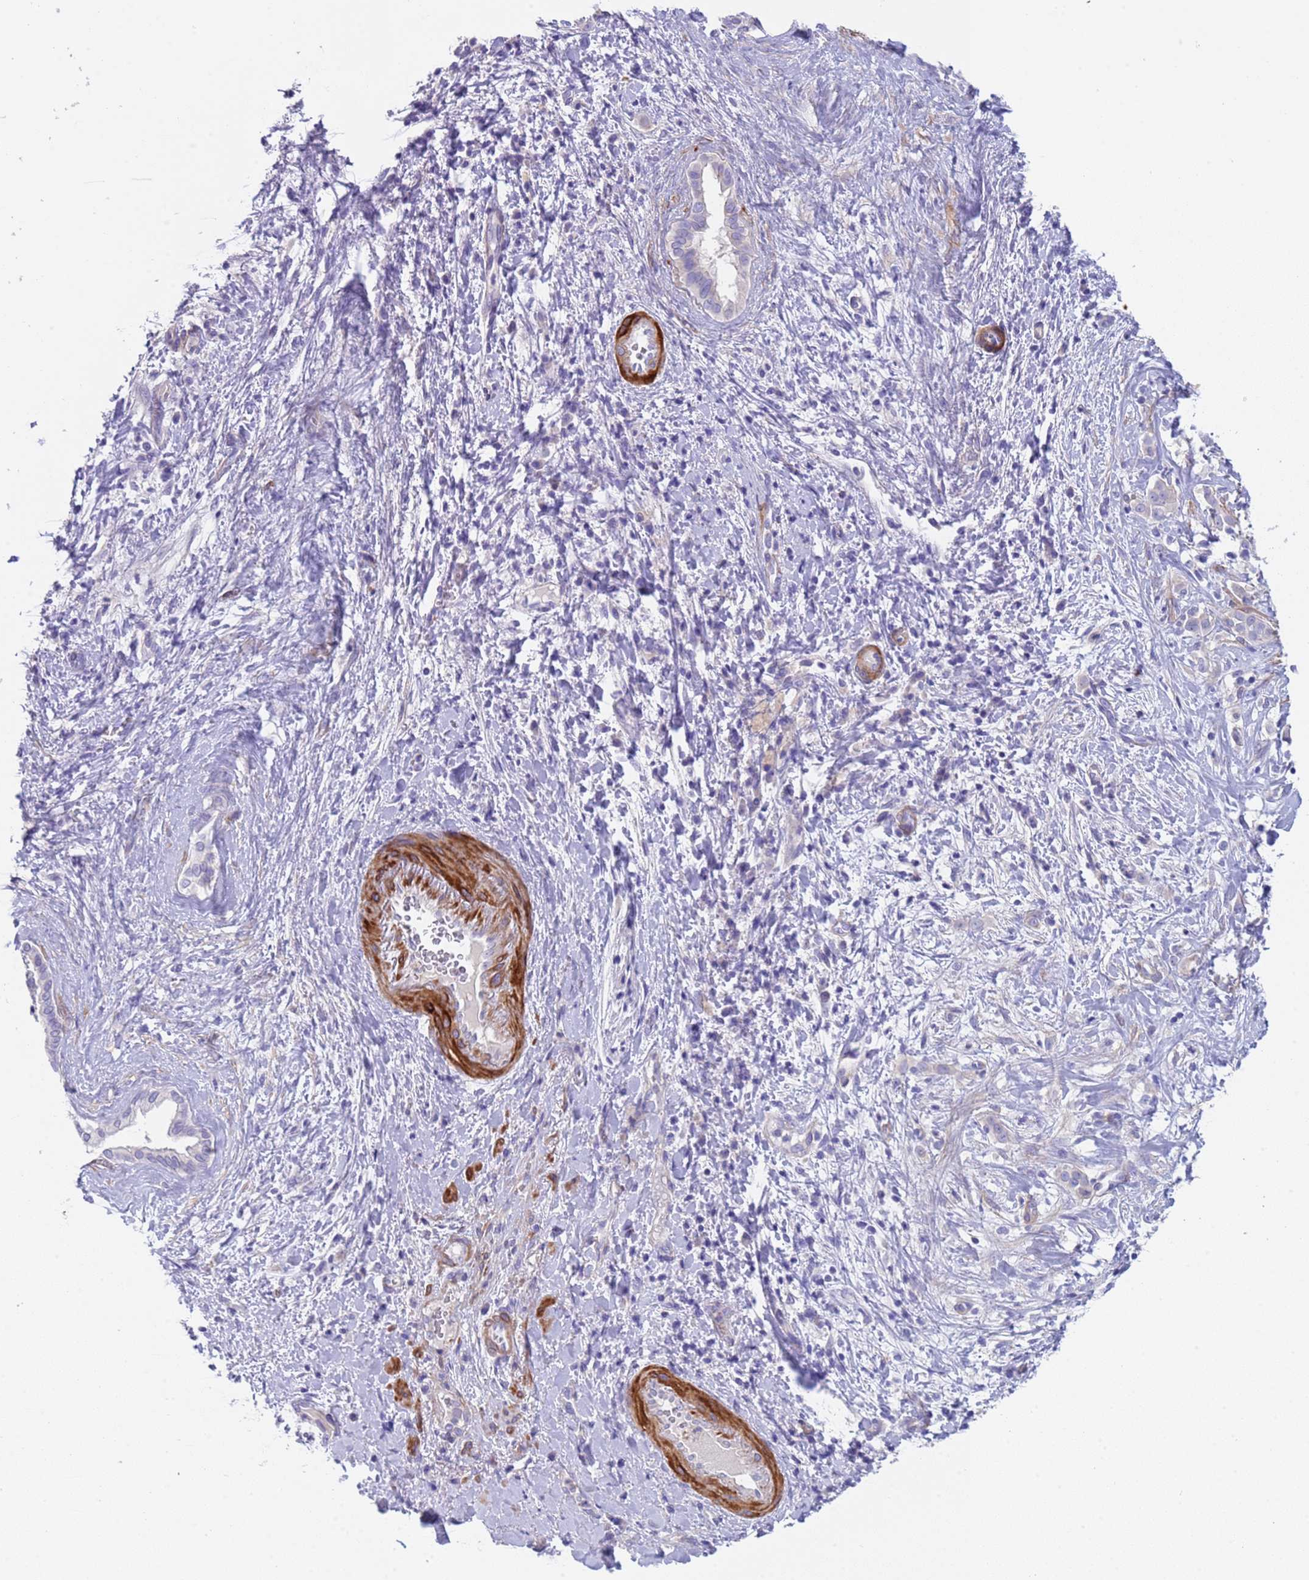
{"staining": {"intensity": "negative", "quantity": "none", "location": "none"}, "tissue": "liver cancer", "cell_type": "Tumor cells", "image_type": "cancer", "snomed": [{"axis": "morphology", "description": "Cholangiocarcinoma"}, {"axis": "topography", "description": "Liver"}], "caption": "The image shows no significant staining in tumor cells of liver cancer (cholangiocarcinoma). (DAB (3,3'-diaminobenzidine) IHC visualized using brightfield microscopy, high magnification).", "gene": "KBTBD3", "patient": {"sex": "male", "age": 67}}